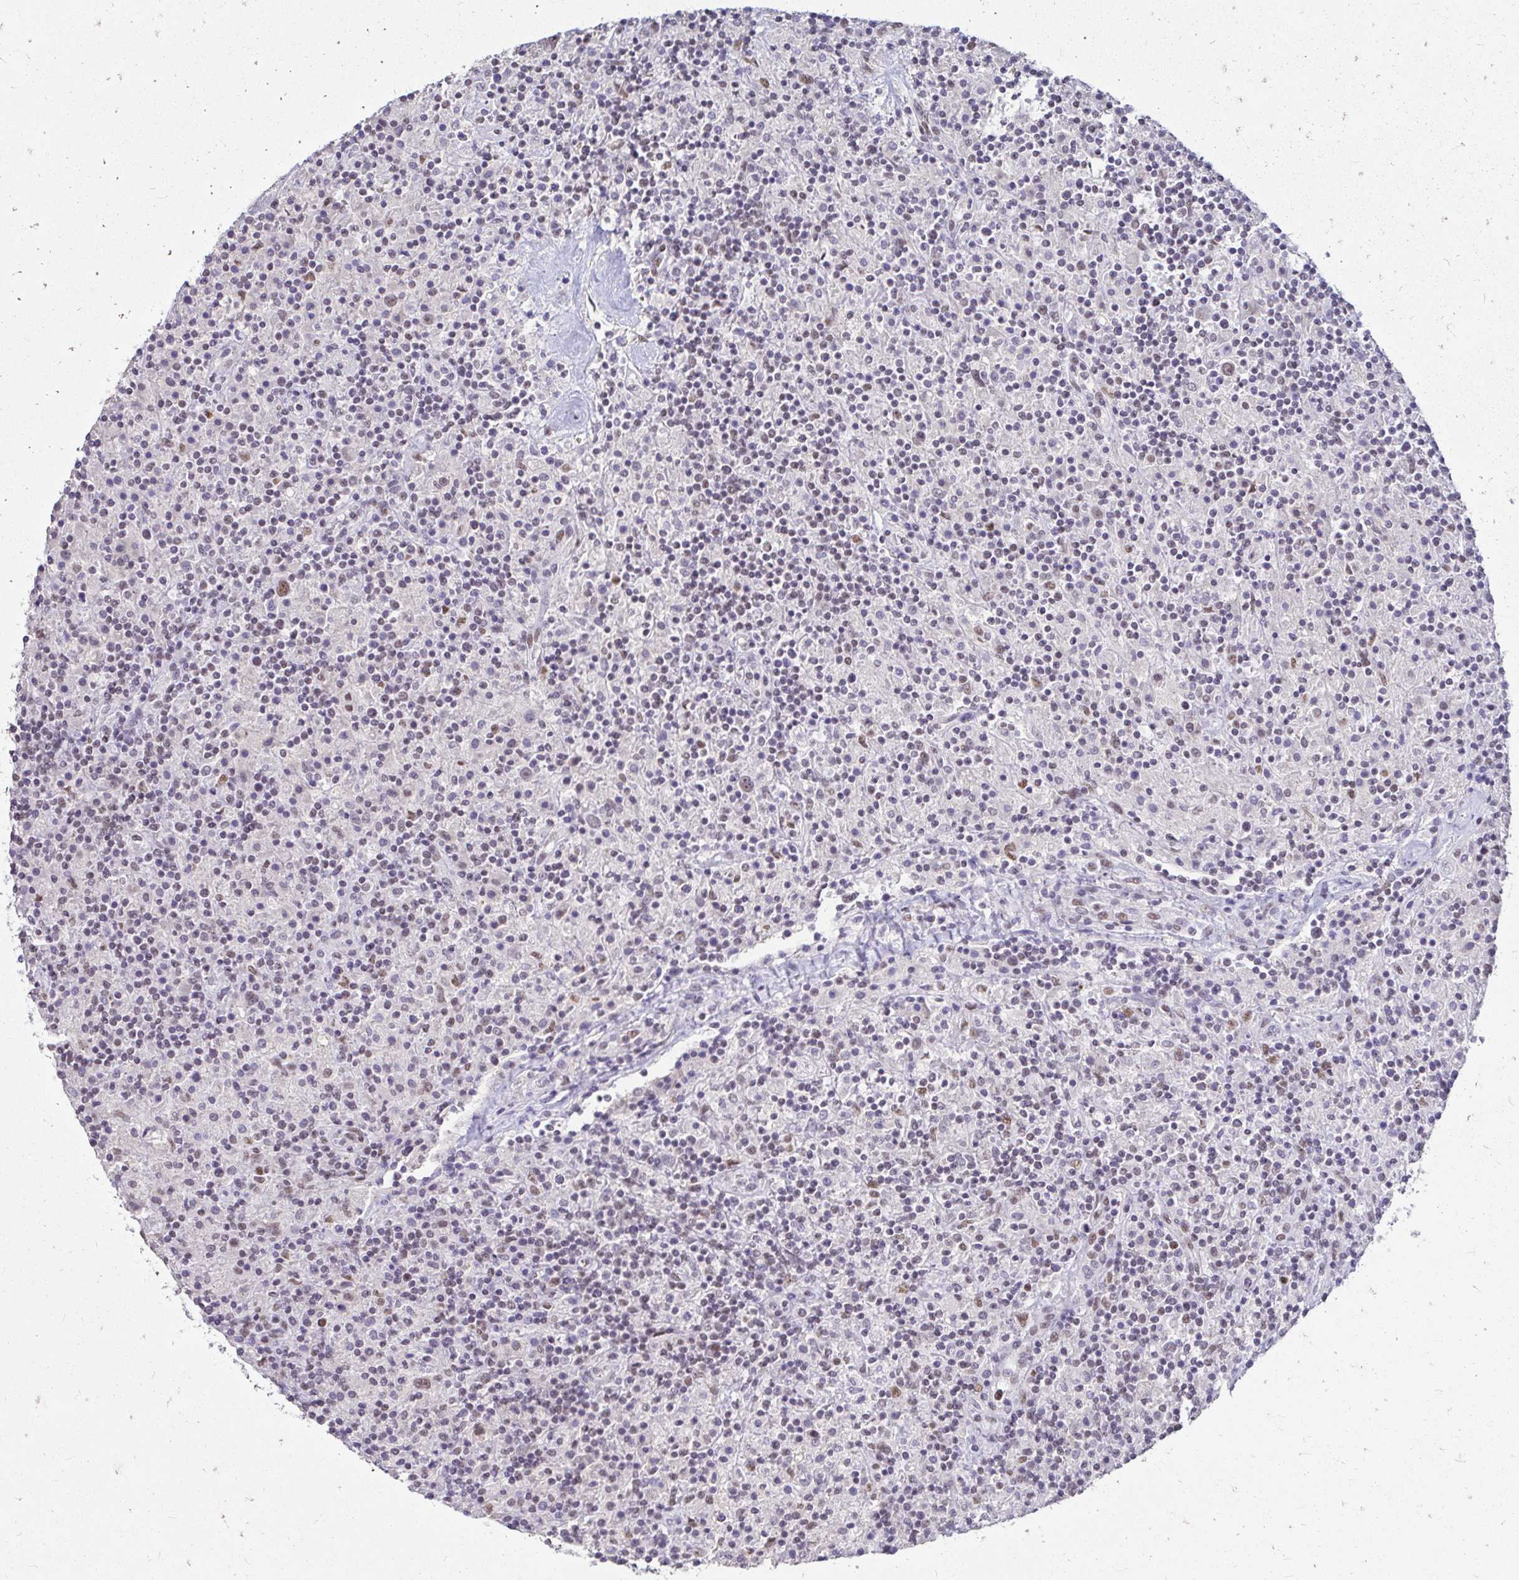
{"staining": {"intensity": "weak", "quantity": ">75%", "location": "nuclear"}, "tissue": "lymphoma", "cell_type": "Tumor cells", "image_type": "cancer", "snomed": [{"axis": "morphology", "description": "Hodgkin's disease, NOS"}, {"axis": "topography", "description": "Lymph node"}], "caption": "Protein expression analysis of human lymphoma reveals weak nuclear positivity in approximately >75% of tumor cells. (DAB IHC with brightfield microscopy, high magnification).", "gene": "RIMS4", "patient": {"sex": "male", "age": 70}}